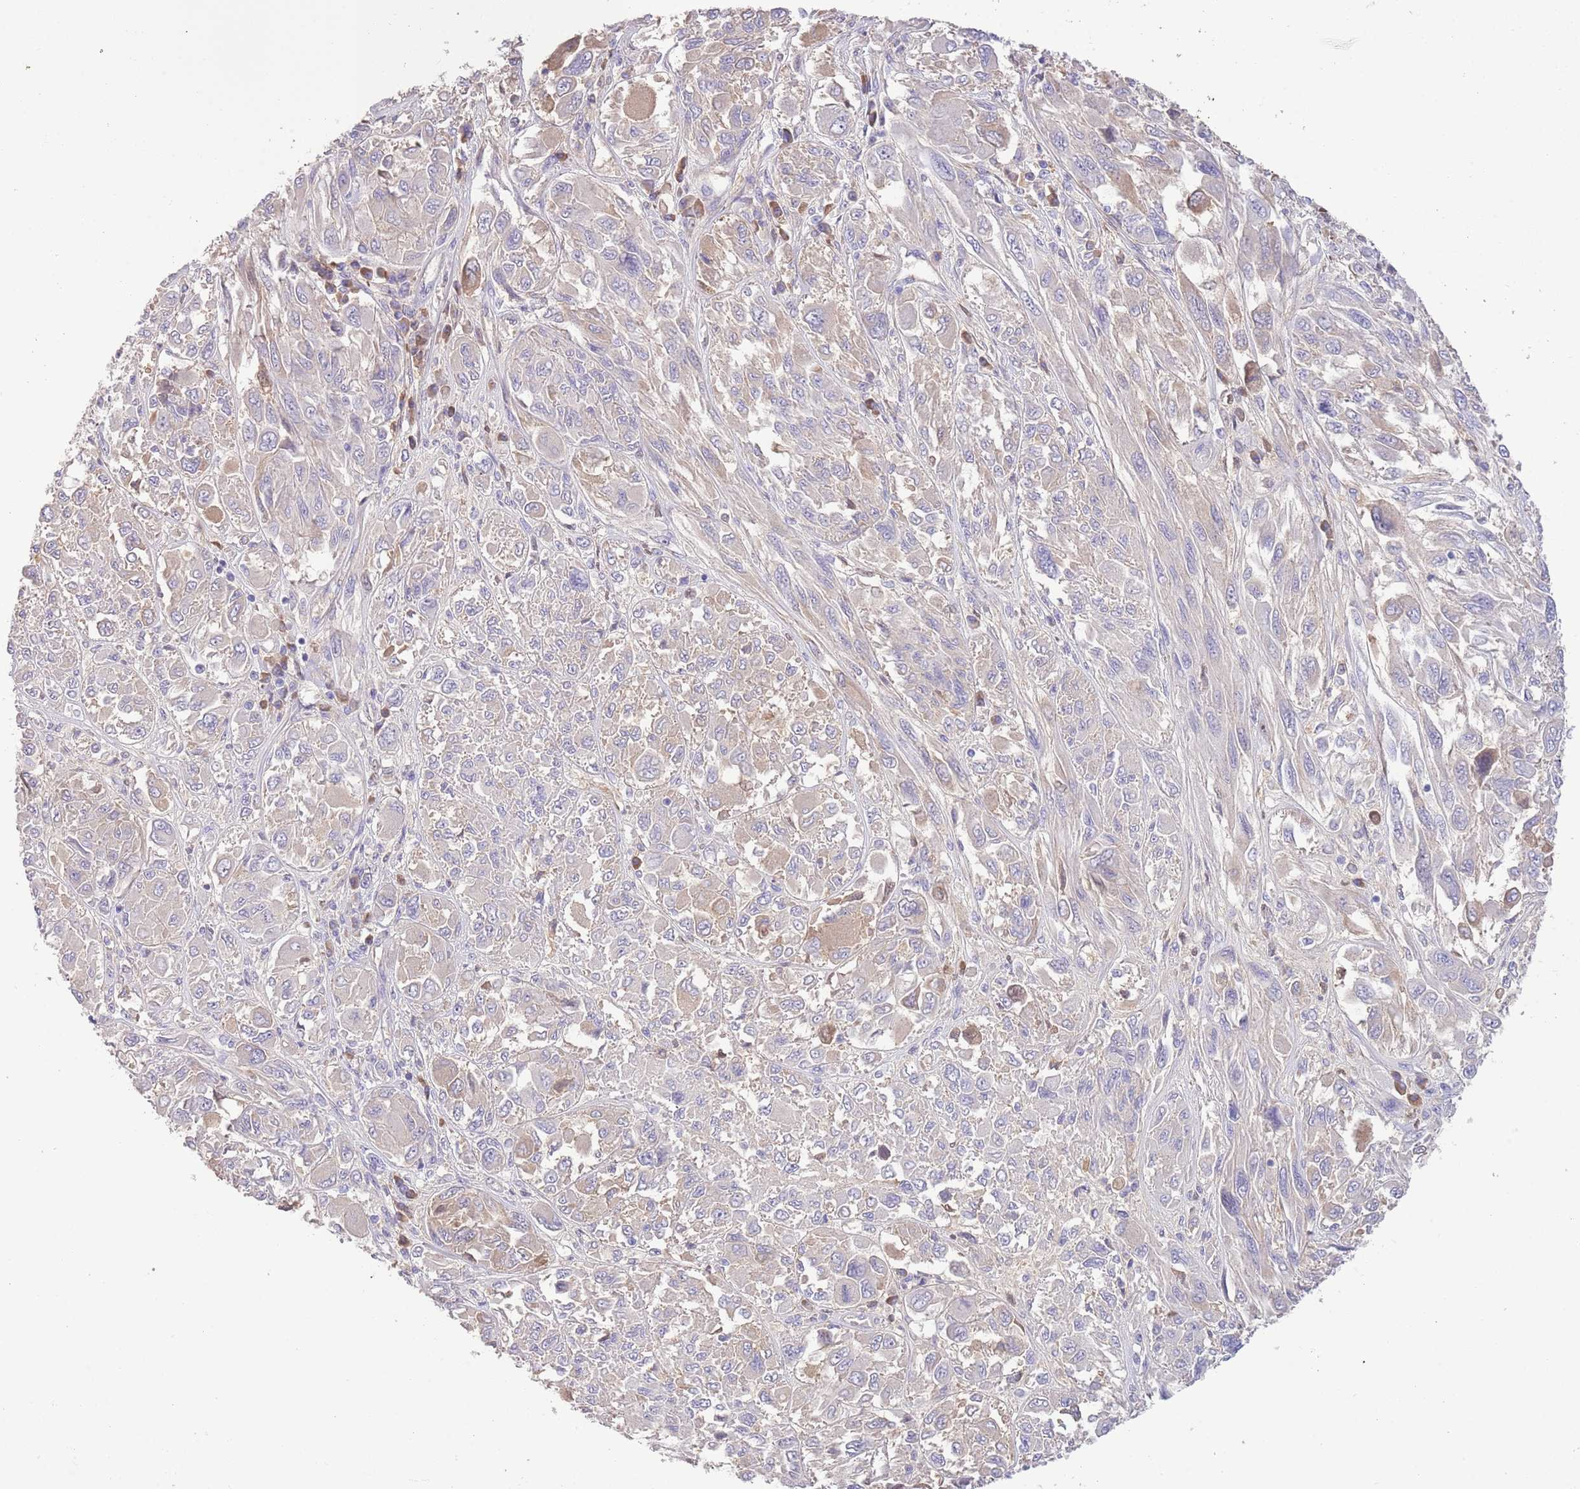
{"staining": {"intensity": "weak", "quantity": "25%-75%", "location": "cytoplasmic/membranous"}, "tissue": "melanoma", "cell_type": "Tumor cells", "image_type": "cancer", "snomed": [{"axis": "morphology", "description": "Malignant melanoma, NOS"}, {"axis": "topography", "description": "Skin"}], "caption": "An immunohistochemistry histopathology image of neoplastic tissue is shown. Protein staining in brown labels weak cytoplasmic/membranous positivity in malignant melanoma within tumor cells. The staining was performed using DAB (3,3'-diaminobenzidine) to visualize the protein expression in brown, while the nuclei were stained in blue with hematoxylin (Magnification: 20x).", "gene": "IGFL4", "patient": {"sex": "female", "age": 91}}